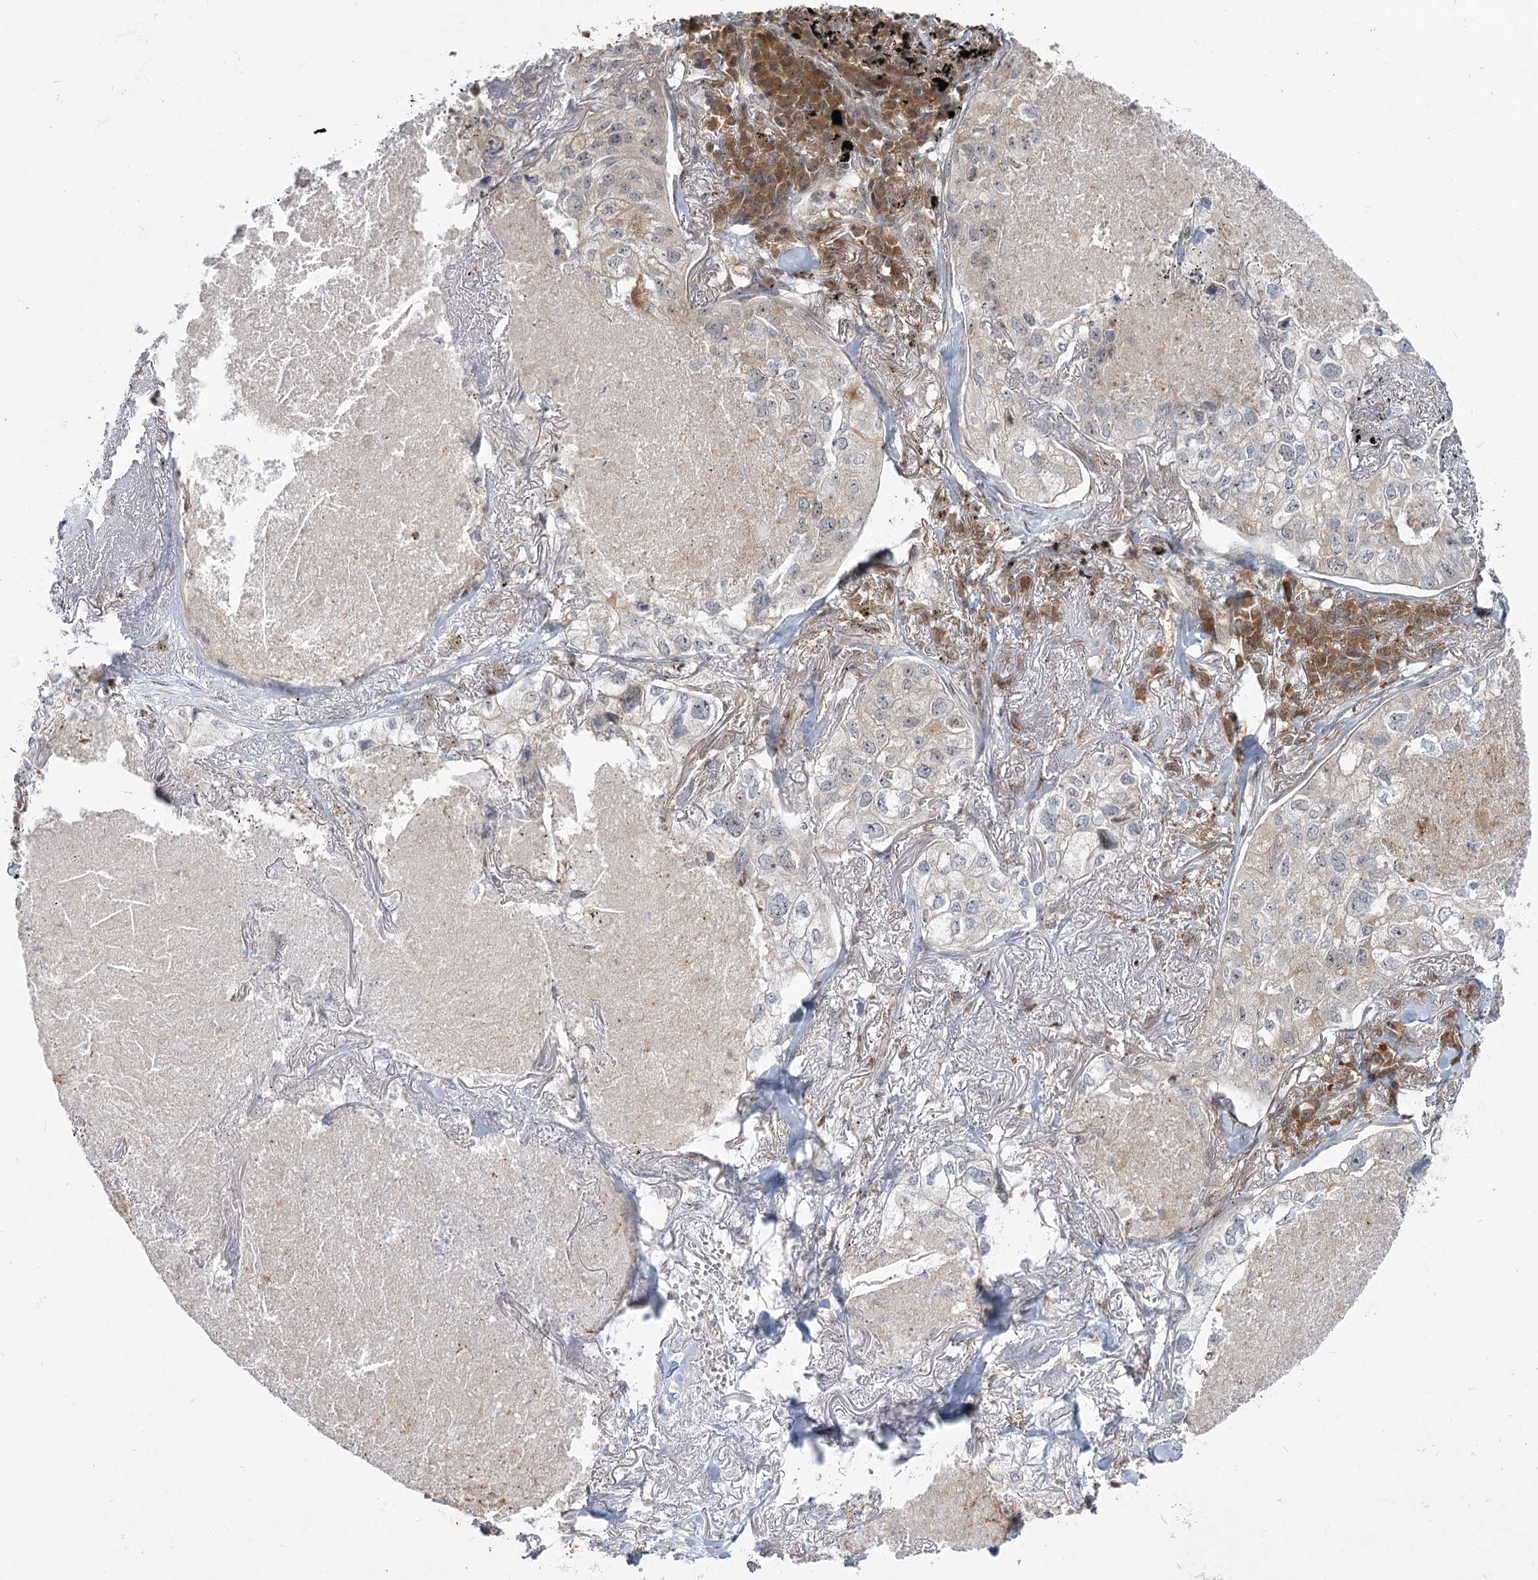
{"staining": {"intensity": "negative", "quantity": "none", "location": "none"}, "tissue": "lung cancer", "cell_type": "Tumor cells", "image_type": "cancer", "snomed": [{"axis": "morphology", "description": "Adenocarcinoma, NOS"}, {"axis": "topography", "description": "Lung"}], "caption": "This is a photomicrograph of immunohistochemistry staining of lung cancer (adenocarcinoma), which shows no expression in tumor cells.", "gene": "THNSL1", "patient": {"sex": "male", "age": 65}}